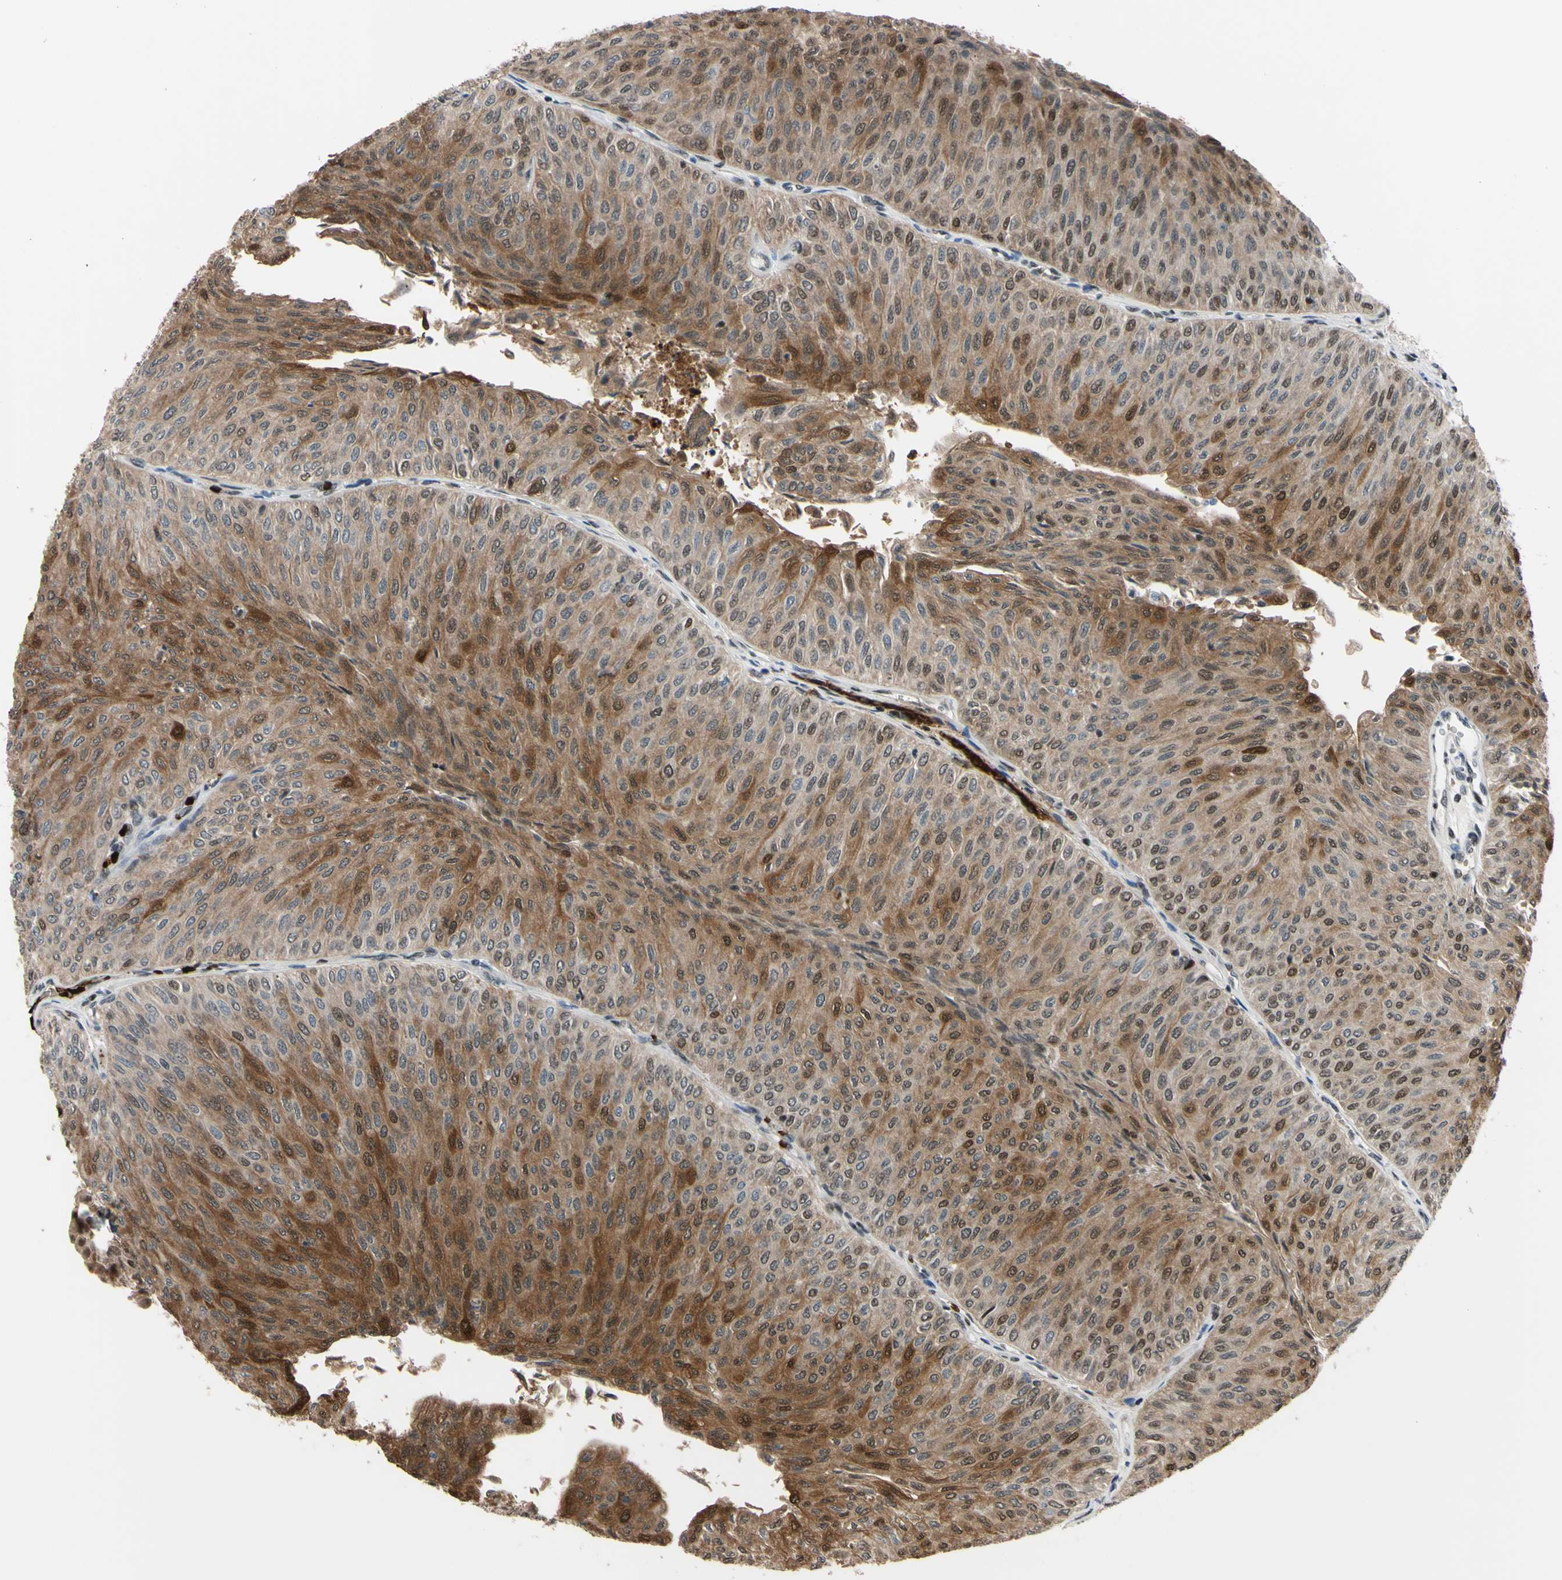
{"staining": {"intensity": "moderate", "quantity": ">75%", "location": "cytoplasmic/membranous,nuclear"}, "tissue": "urothelial cancer", "cell_type": "Tumor cells", "image_type": "cancer", "snomed": [{"axis": "morphology", "description": "Urothelial carcinoma, Low grade"}, {"axis": "topography", "description": "Urinary bladder"}], "caption": "Immunohistochemical staining of human low-grade urothelial carcinoma reveals medium levels of moderate cytoplasmic/membranous and nuclear positivity in about >75% of tumor cells.", "gene": "THAP12", "patient": {"sex": "male", "age": 78}}